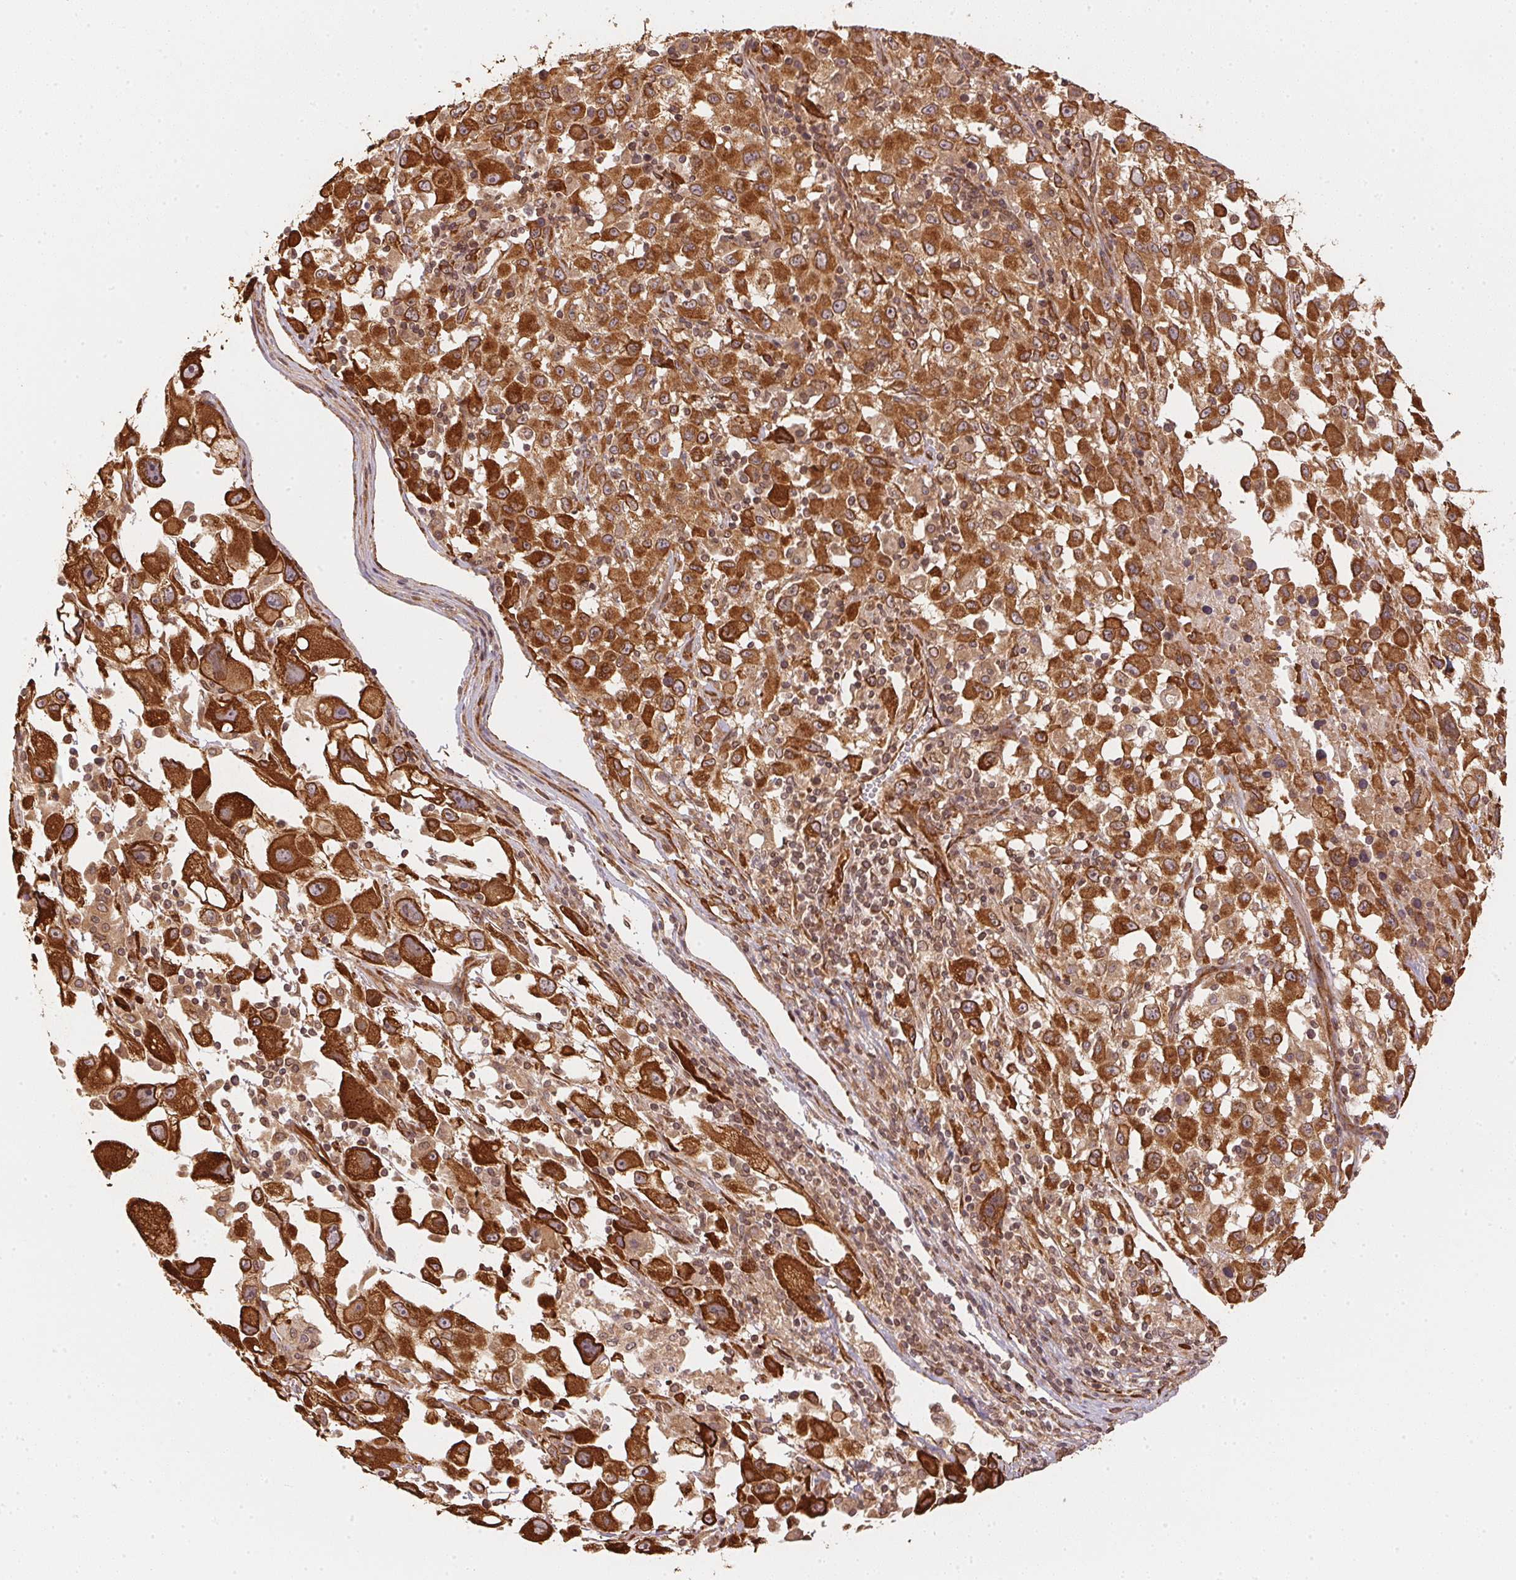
{"staining": {"intensity": "strong", "quantity": ">75%", "location": "cytoplasmic/membranous"}, "tissue": "melanoma", "cell_type": "Tumor cells", "image_type": "cancer", "snomed": [{"axis": "morphology", "description": "Malignant melanoma, Metastatic site"}, {"axis": "topography", "description": "Soft tissue"}], "caption": "Brown immunohistochemical staining in human melanoma displays strong cytoplasmic/membranous expression in about >75% of tumor cells.", "gene": "STRN4", "patient": {"sex": "male", "age": 50}}